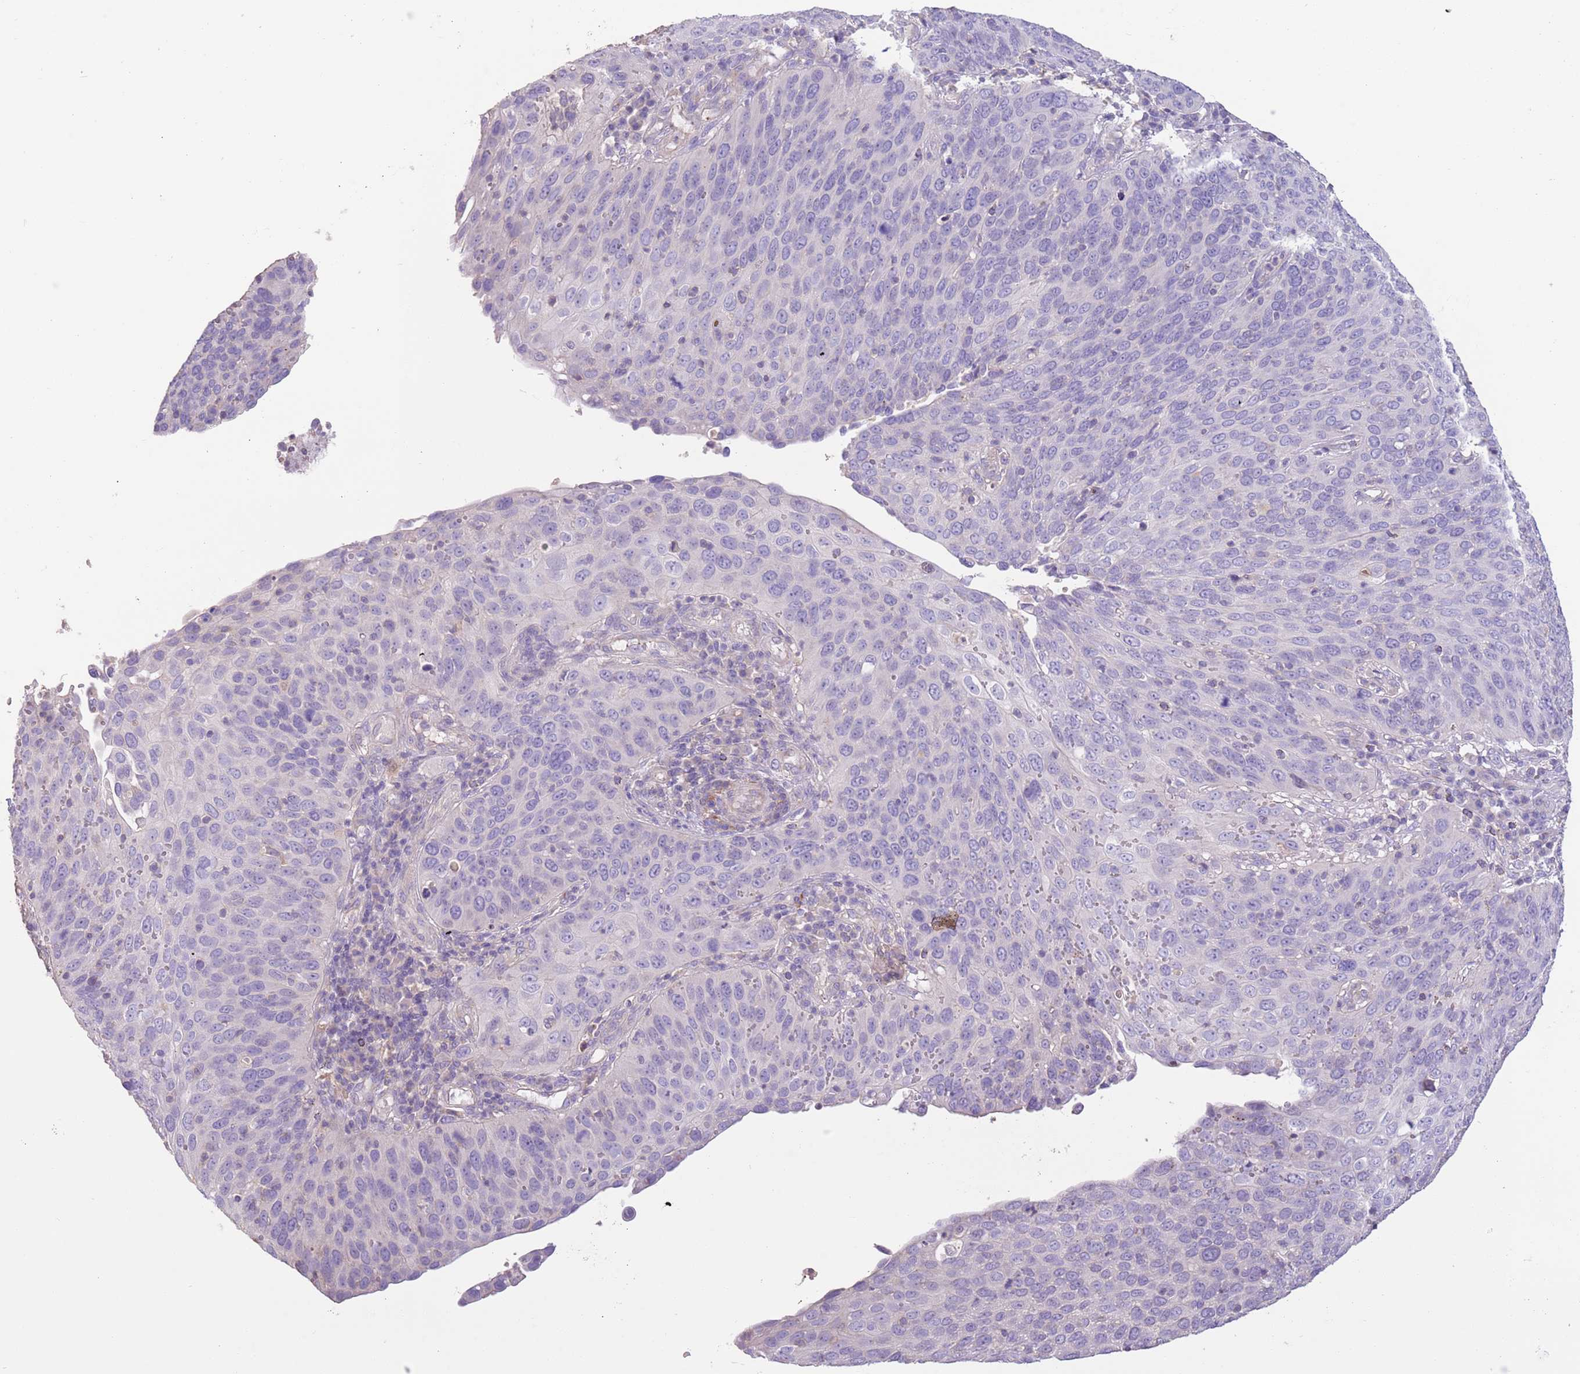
{"staining": {"intensity": "negative", "quantity": "none", "location": "none"}, "tissue": "cervical cancer", "cell_type": "Tumor cells", "image_type": "cancer", "snomed": [{"axis": "morphology", "description": "Squamous cell carcinoma, NOS"}, {"axis": "topography", "description": "Cervix"}], "caption": "Photomicrograph shows no protein staining in tumor cells of cervical cancer tissue.", "gene": "SFTPA1", "patient": {"sex": "female", "age": 36}}